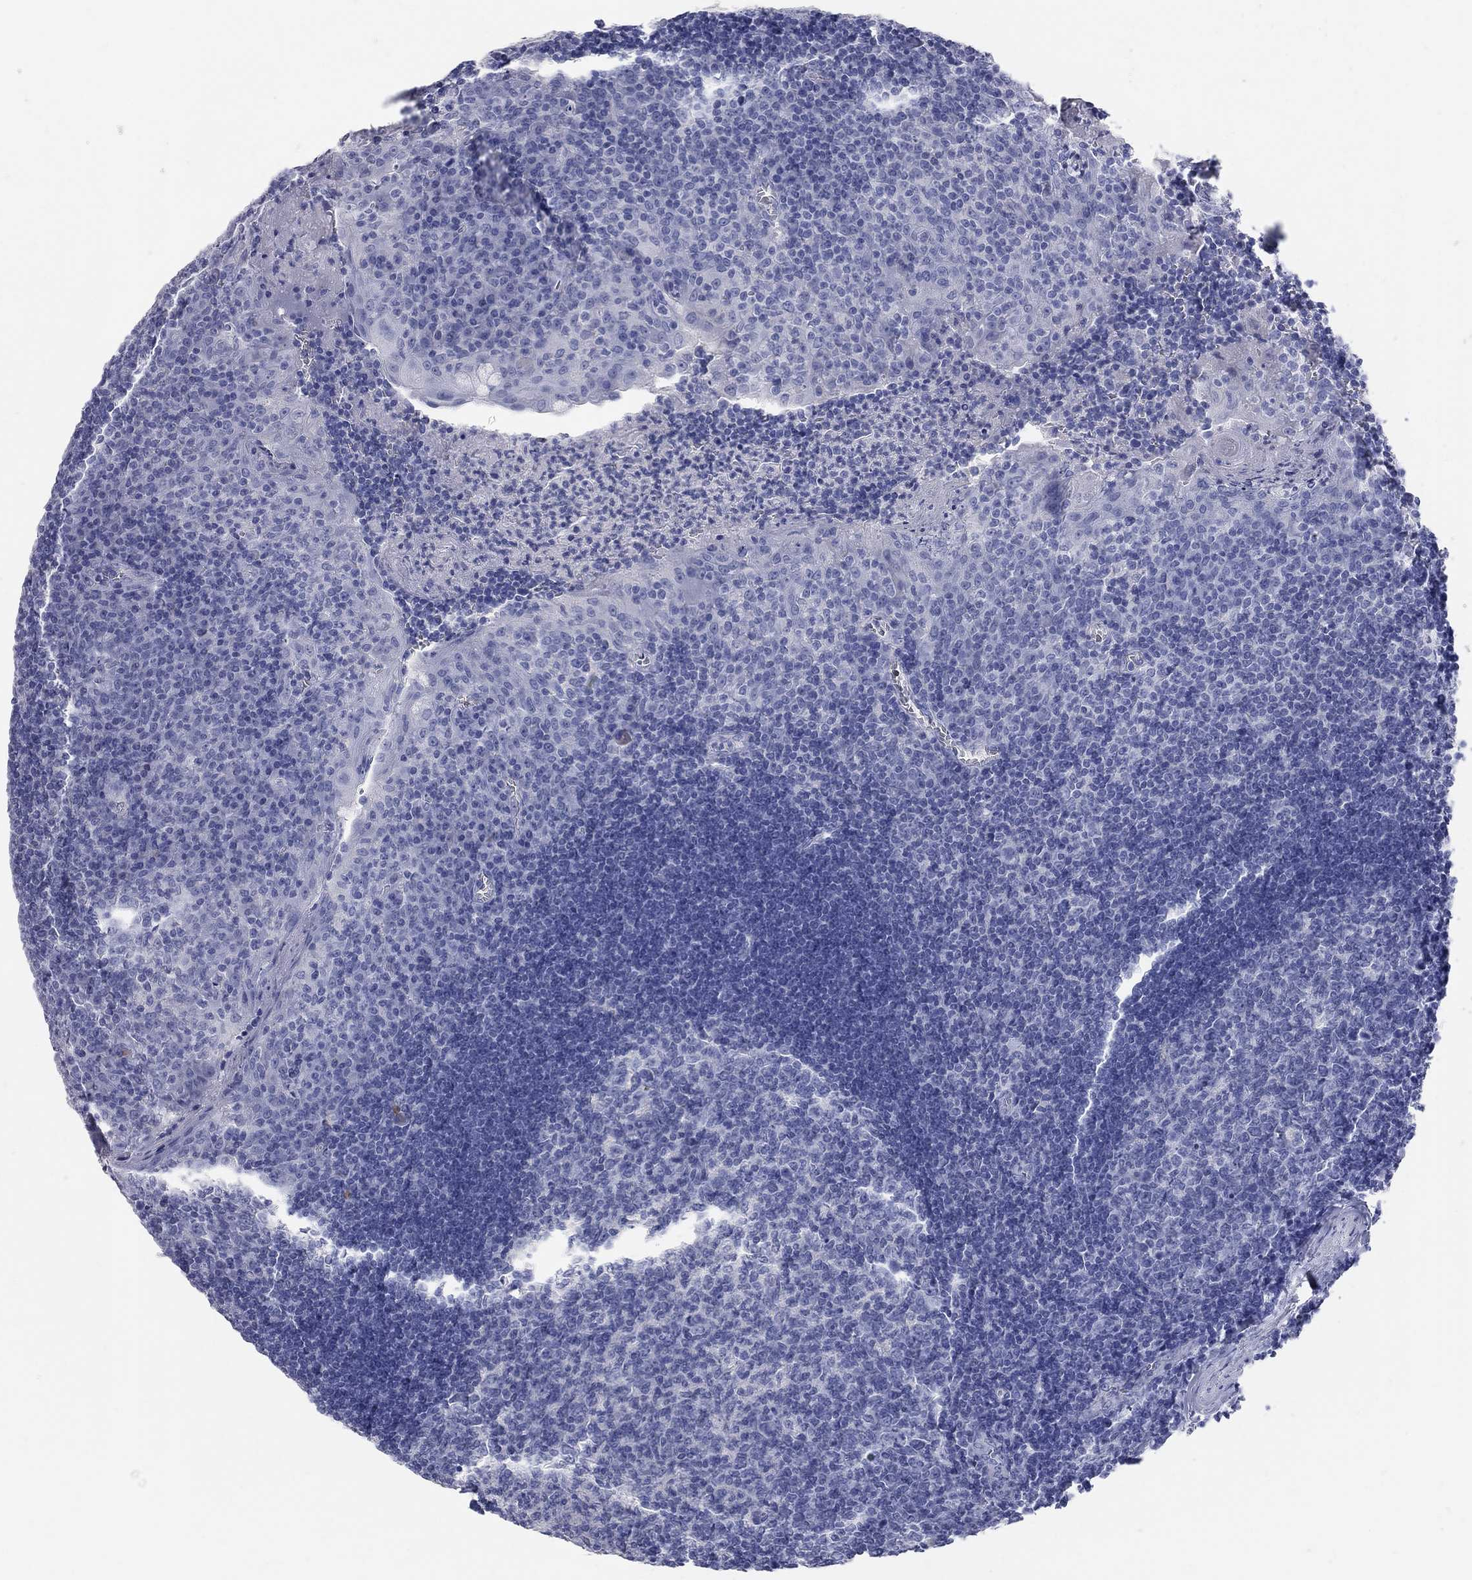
{"staining": {"intensity": "negative", "quantity": "none", "location": "none"}, "tissue": "tonsil", "cell_type": "Germinal center cells", "image_type": "normal", "snomed": [{"axis": "morphology", "description": "Normal tissue, NOS"}, {"axis": "topography", "description": "Tonsil"}], "caption": "Photomicrograph shows no significant protein expression in germinal center cells of unremarkable tonsil. The staining is performed using DAB brown chromogen with nuclei counter-stained in using hematoxylin.", "gene": "AOX1", "patient": {"sex": "female", "age": 12}}